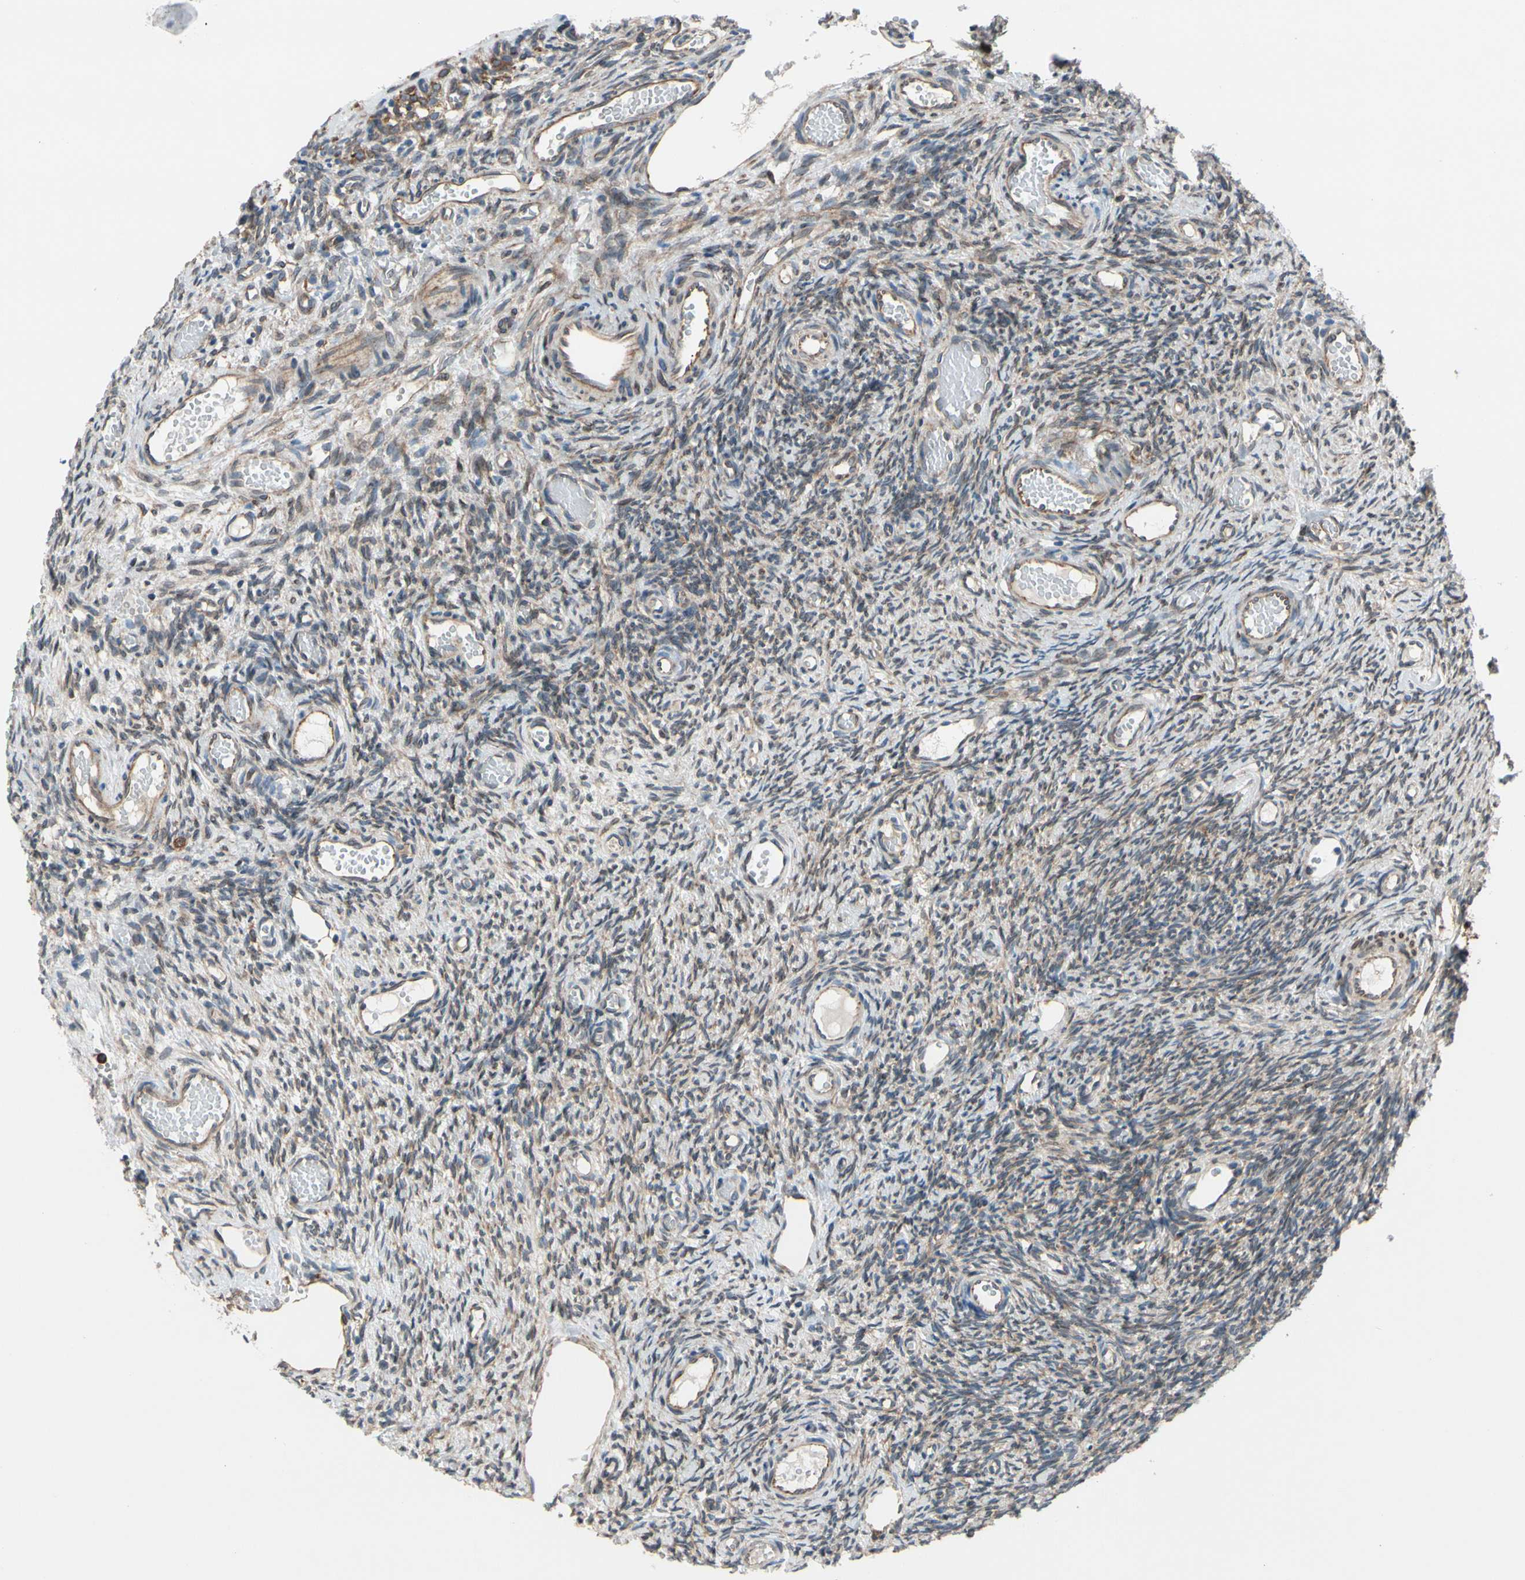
{"staining": {"intensity": "moderate", "quantity": ">75%", "location": "cytoplasmic/membranous"}, "tissue": "ovary", "cell_type": "Ovarian stroma cells", "image_type": "normal", "snomed": [{"axis": "morphology", "description": "Normal tissue, NOS"}, {"axis": "topography", "description": "Ovary"}], "caption": "Brown immunohistochemical staining in unremarkable human ovary demonstrates moderate cytoplasmic/membranous staining in about >75% of ovarian stroma cells. Ihc stains the protein of interest in brown and the nuclei are stained blue.", "gene": "CLCC1", "patient": {"sex": "female", "age": 35}}